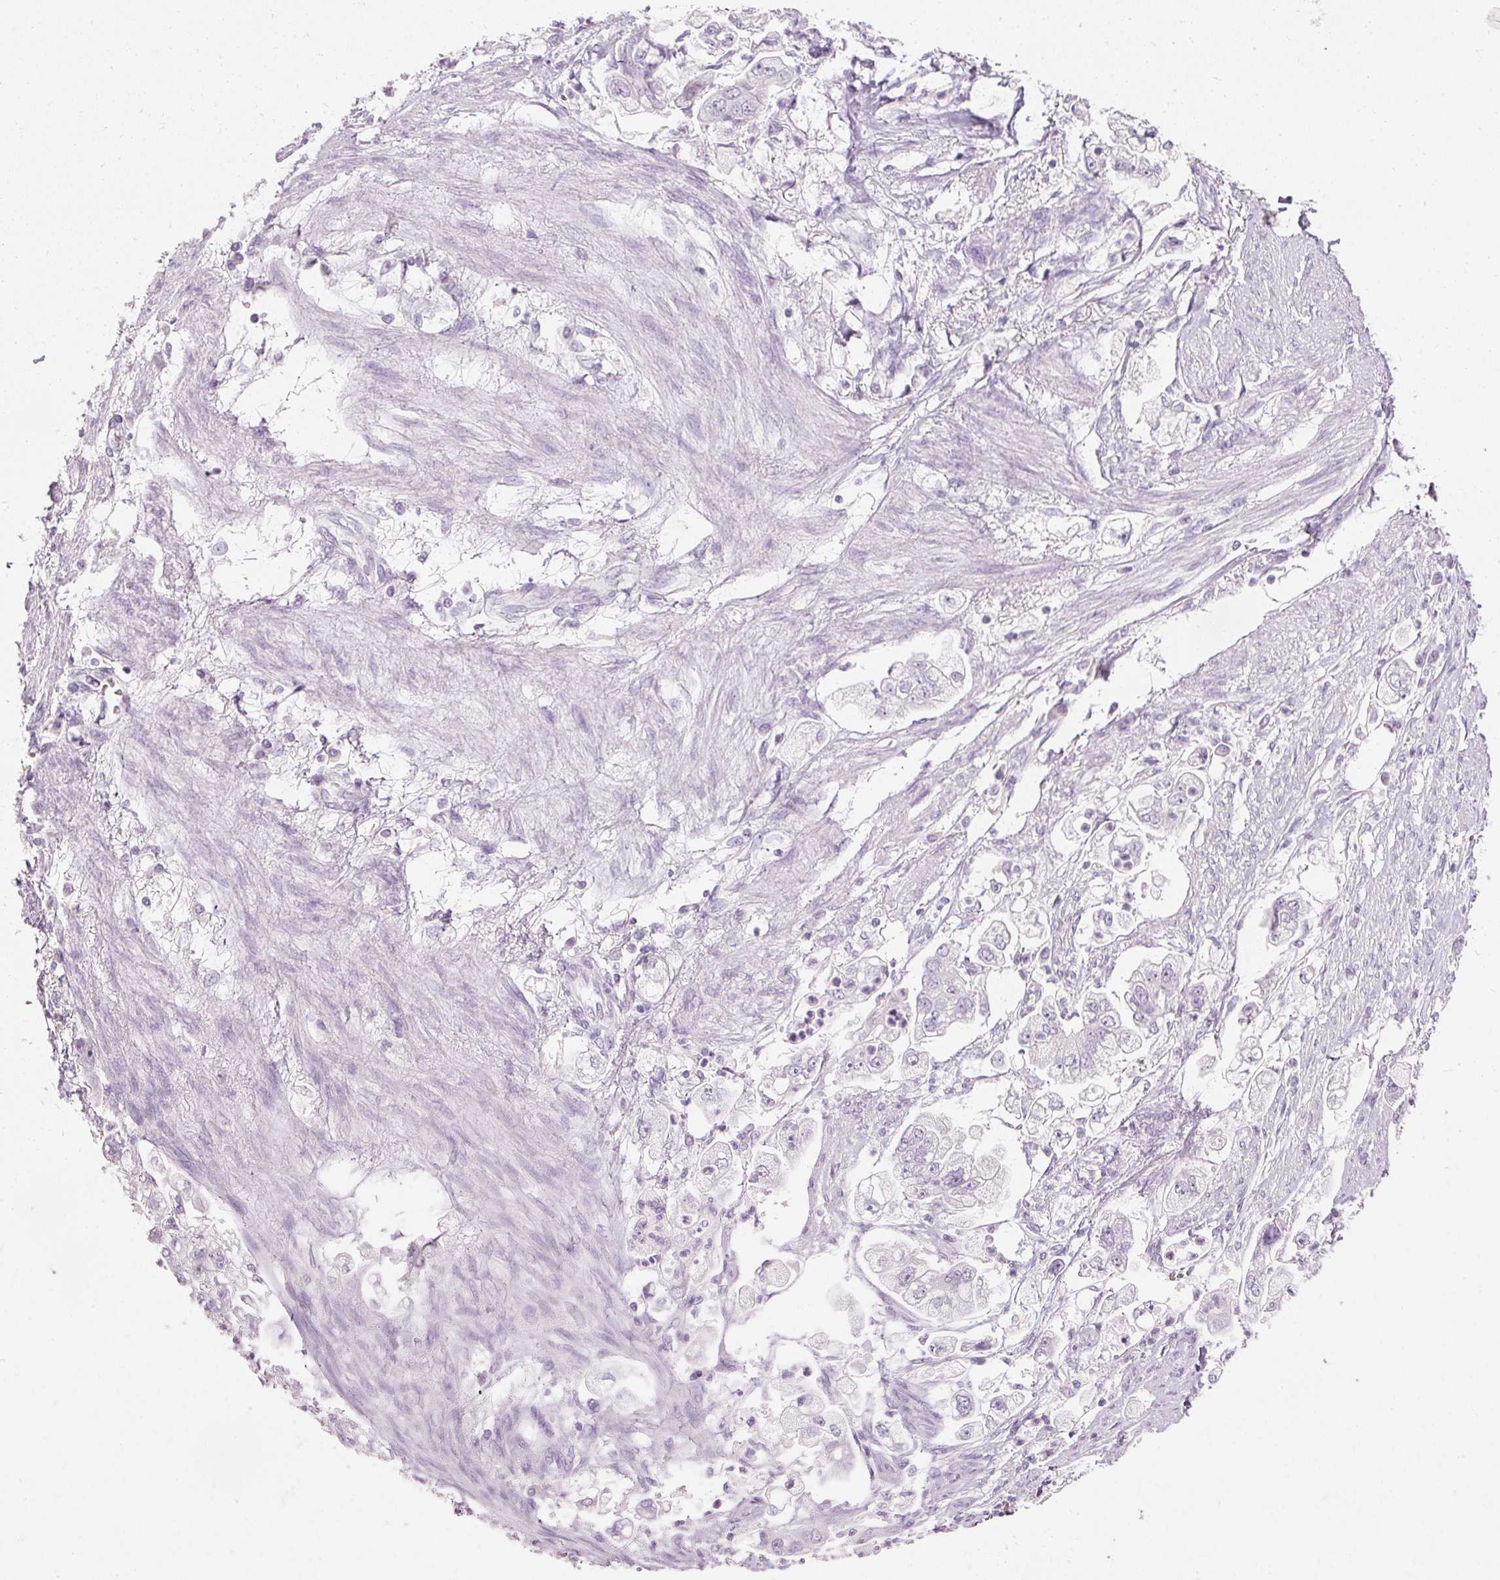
{"staining": {"intensity": "negative", "quantity": "none", "location": "none"}, "tissue": "stomach cancer", "cell_type": "Tumor cells", "image_type": "cancer", "snomed": [{"axis": "morphology", "description": "Adenocarcinoma, NOS"}, {"axis": "topography", "description": "Stomach"}], "caption": "Immunohistochemistry (IHC) histopathology image of neoplastic tissue: human stomach cancer stained with DAB (3,3'-diaminobenzidine) demonstrates no significant protein staining in tumor cells.", "gene": "ELAVL3", "patient": {"sex": "male", "age": 62}}